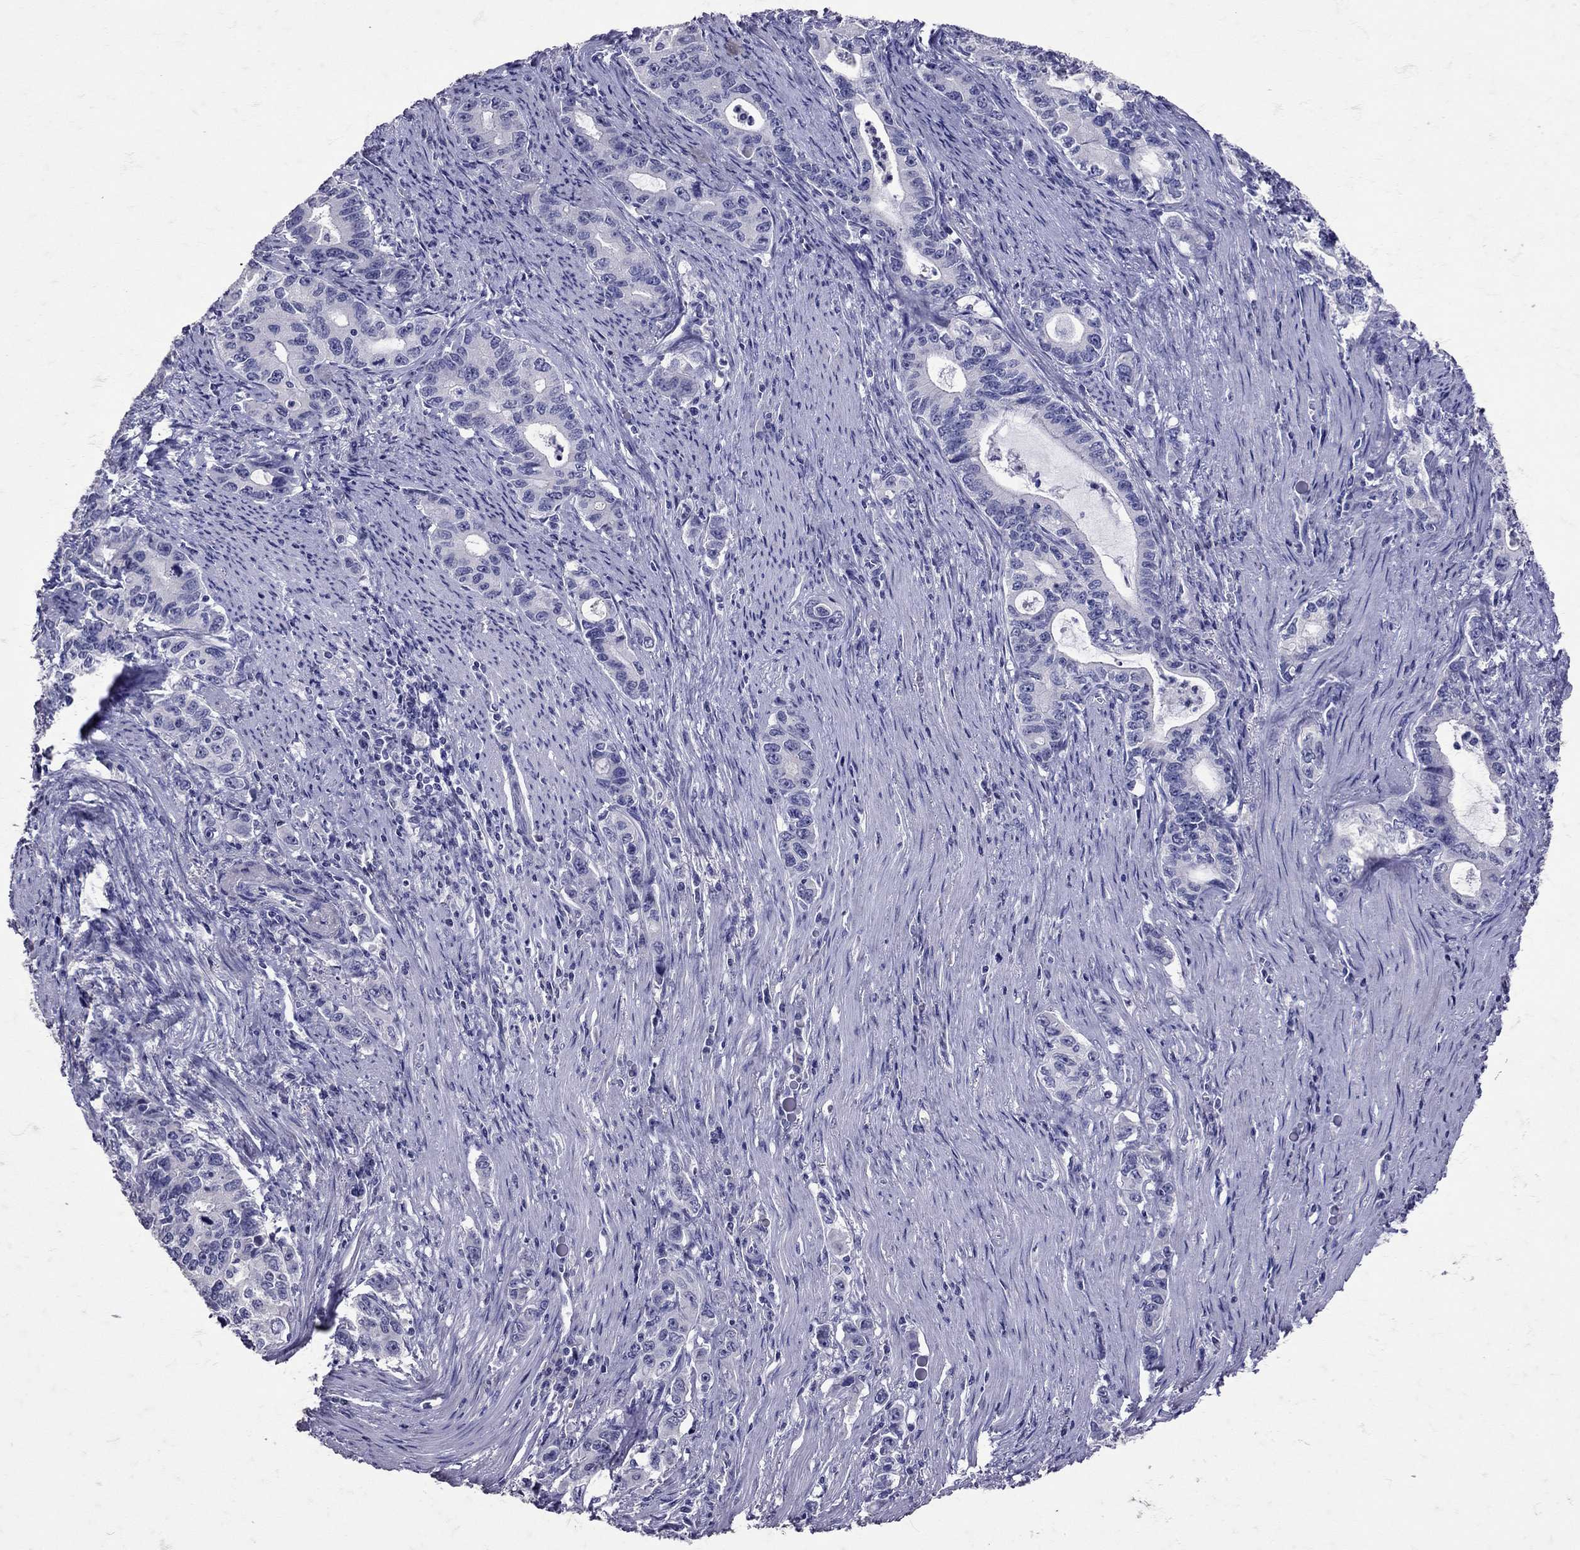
{"staining": {"intensity": "negative", "quantity": "none", "location": "none"}, "tissue": "stomach cancer", "cell_type": "Tumor cells", "image_type": "cancer", "snomed": [{"axis": "morphology", "description": "Adenocarcinoma, NOS"}, {"axis": "topography", "description": "Stomach, lower"}], "caption": "Protein analysis of stomach adenocarcinoma shows no significant expression in tumor cells.", "gene": "SST", "patient": {"sex": "female", "age": 72}}